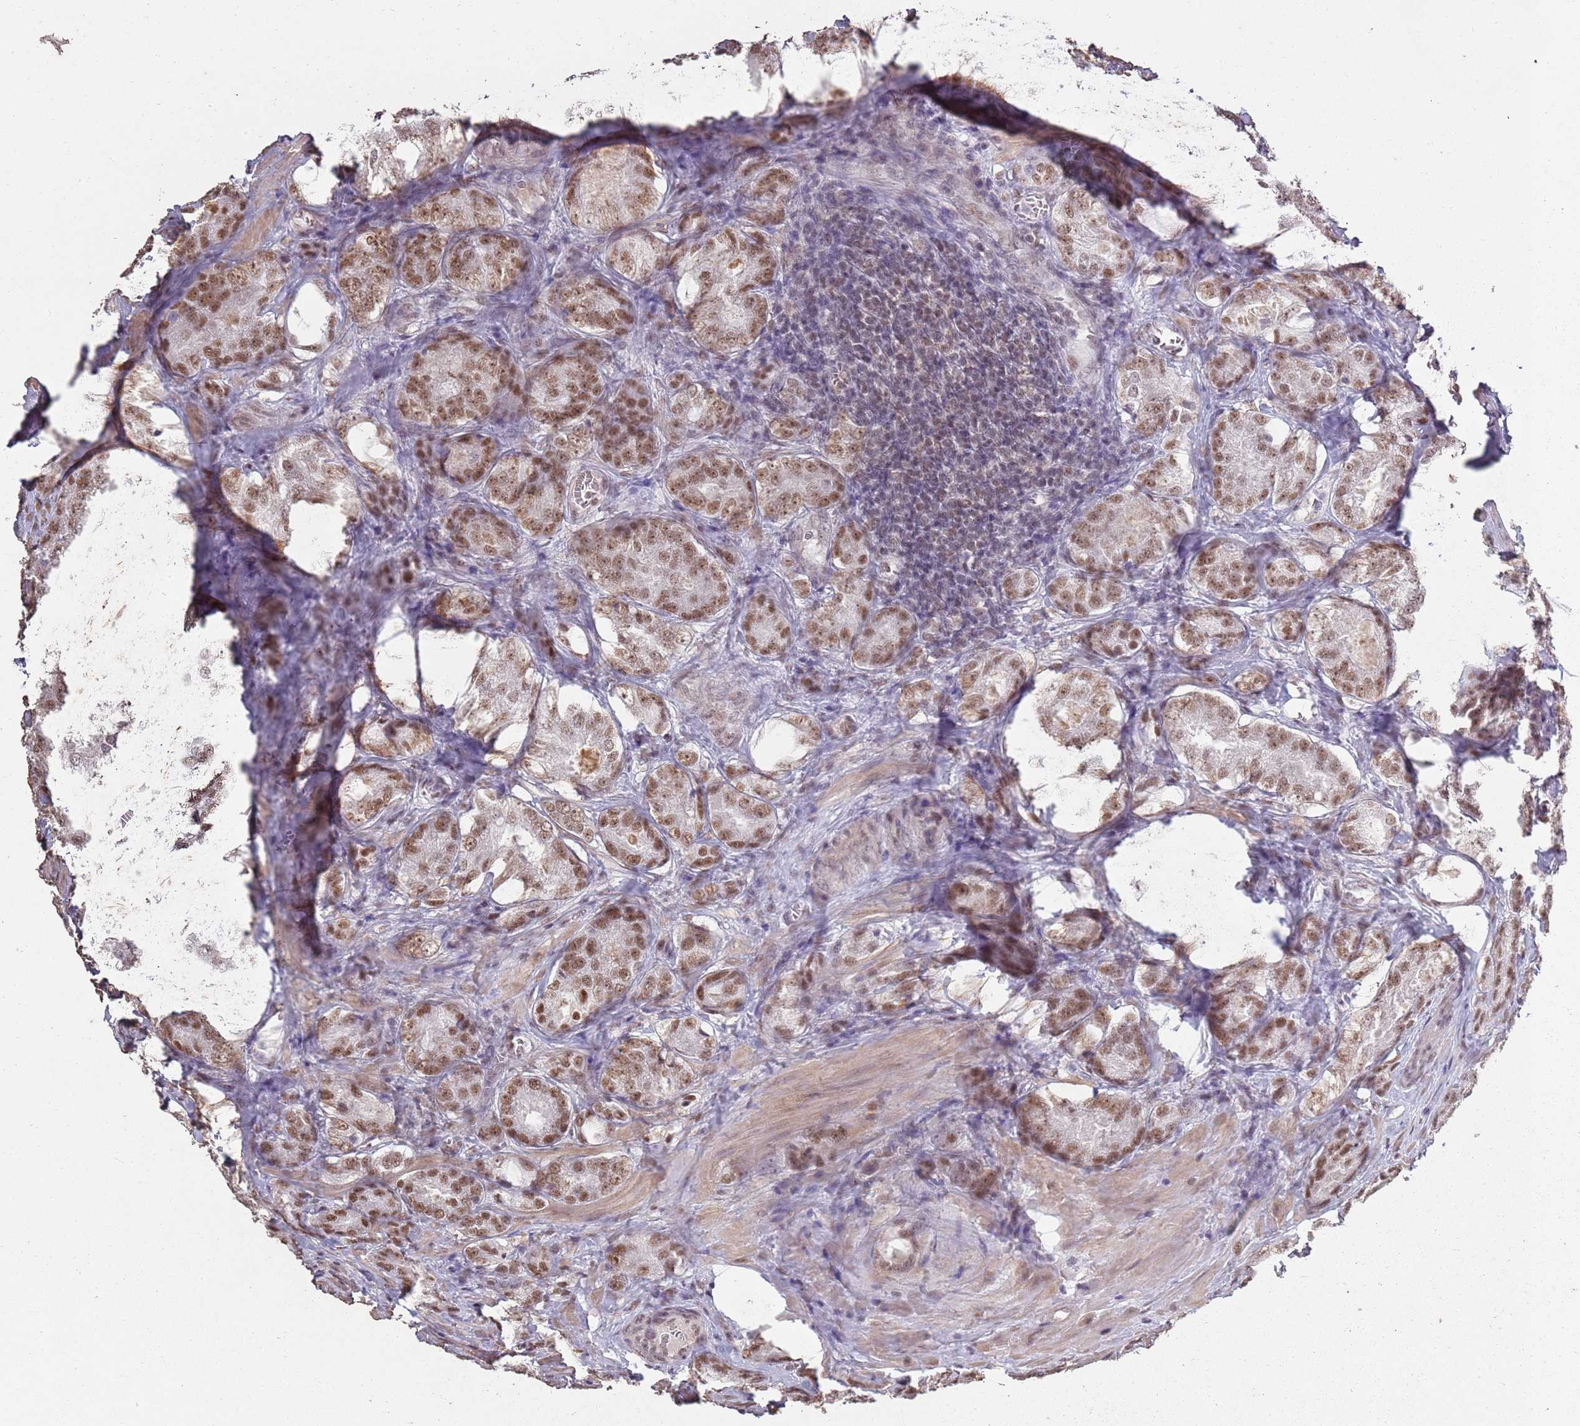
{"staining": {"intensity": "moderate", "quantity": ">75%", "location": "nuclear"}, "tissue": "prostate cancer", "cell_type": "Tumor cells", "image_type": "cancer", "snomed": [{"axis": "morphology", "description": "Adenocarcinoma, Low grade"}, {"axis": "topography", "description": "Prostate"}], "caption": "Protein staining of prostate cancer (low-grade adenocarcinoma) tissue demonstrates moderate nuclear staining in approximately >75% of tumor cells. Nuclei are stained in blue.", "gene": "ARL14EP", "patient": {"sex": "male", "age": 68}}